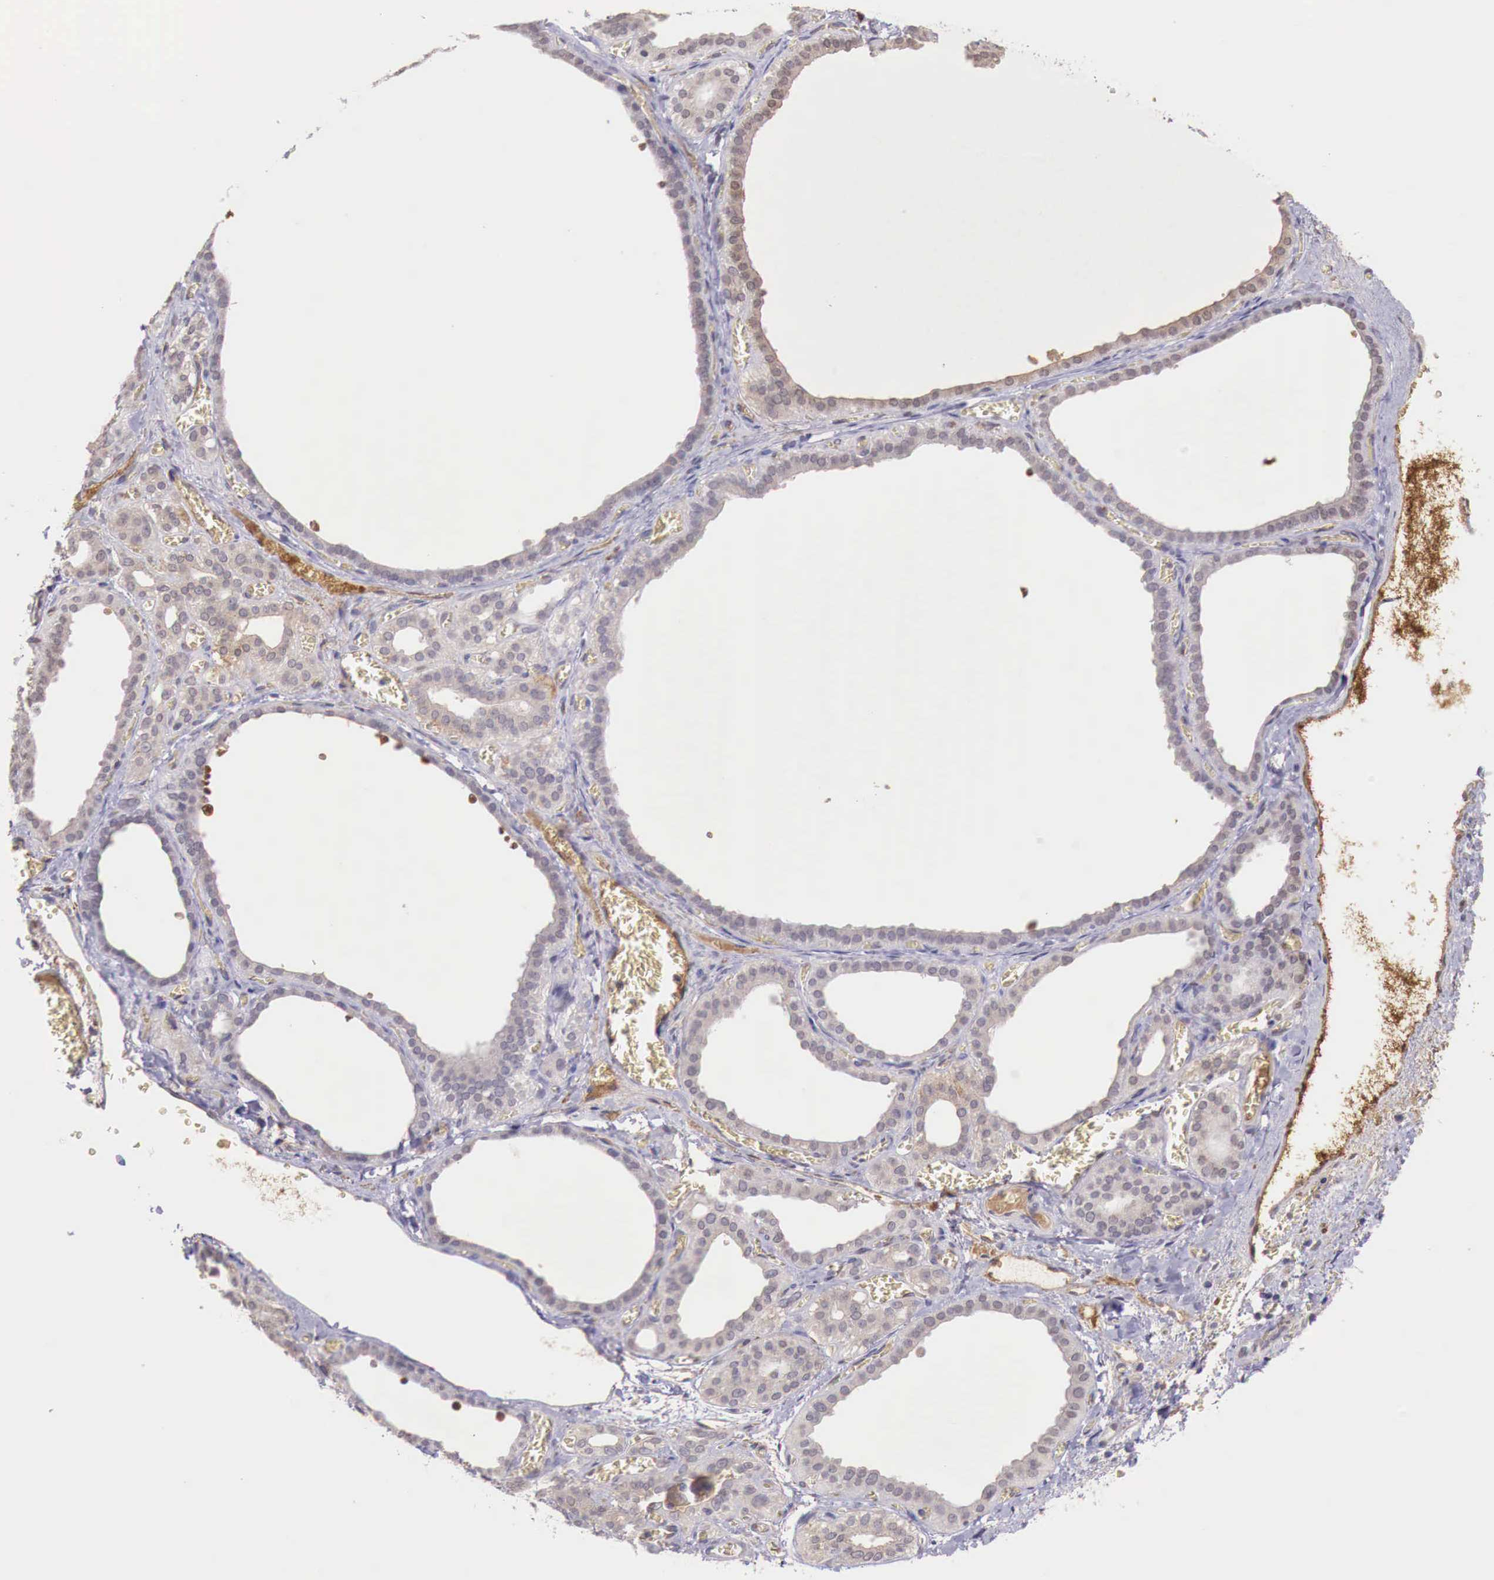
{"staining": {"intensity": "weak", "quantity": "25%-75%", "location": "cytoplasmic/membranous"}, "tissue": "thyroid gland", "cell_type": "Glandular cells", "image_type": "normal", "snomed": [{"axis": "morphology", "description": "Normal tissue, NOS"}, {"axis": "topography", "description": "Thyroid gland"}], "caption": "This histopathology image displays immunohistochemistry staining of normal thyroid gland, with low weak cytoplasmic/membranous positivity in approximately 25%-75% of glandular cells.", "gene": "CHRDL1", "patient": {"sex": "female", "age": 55}}